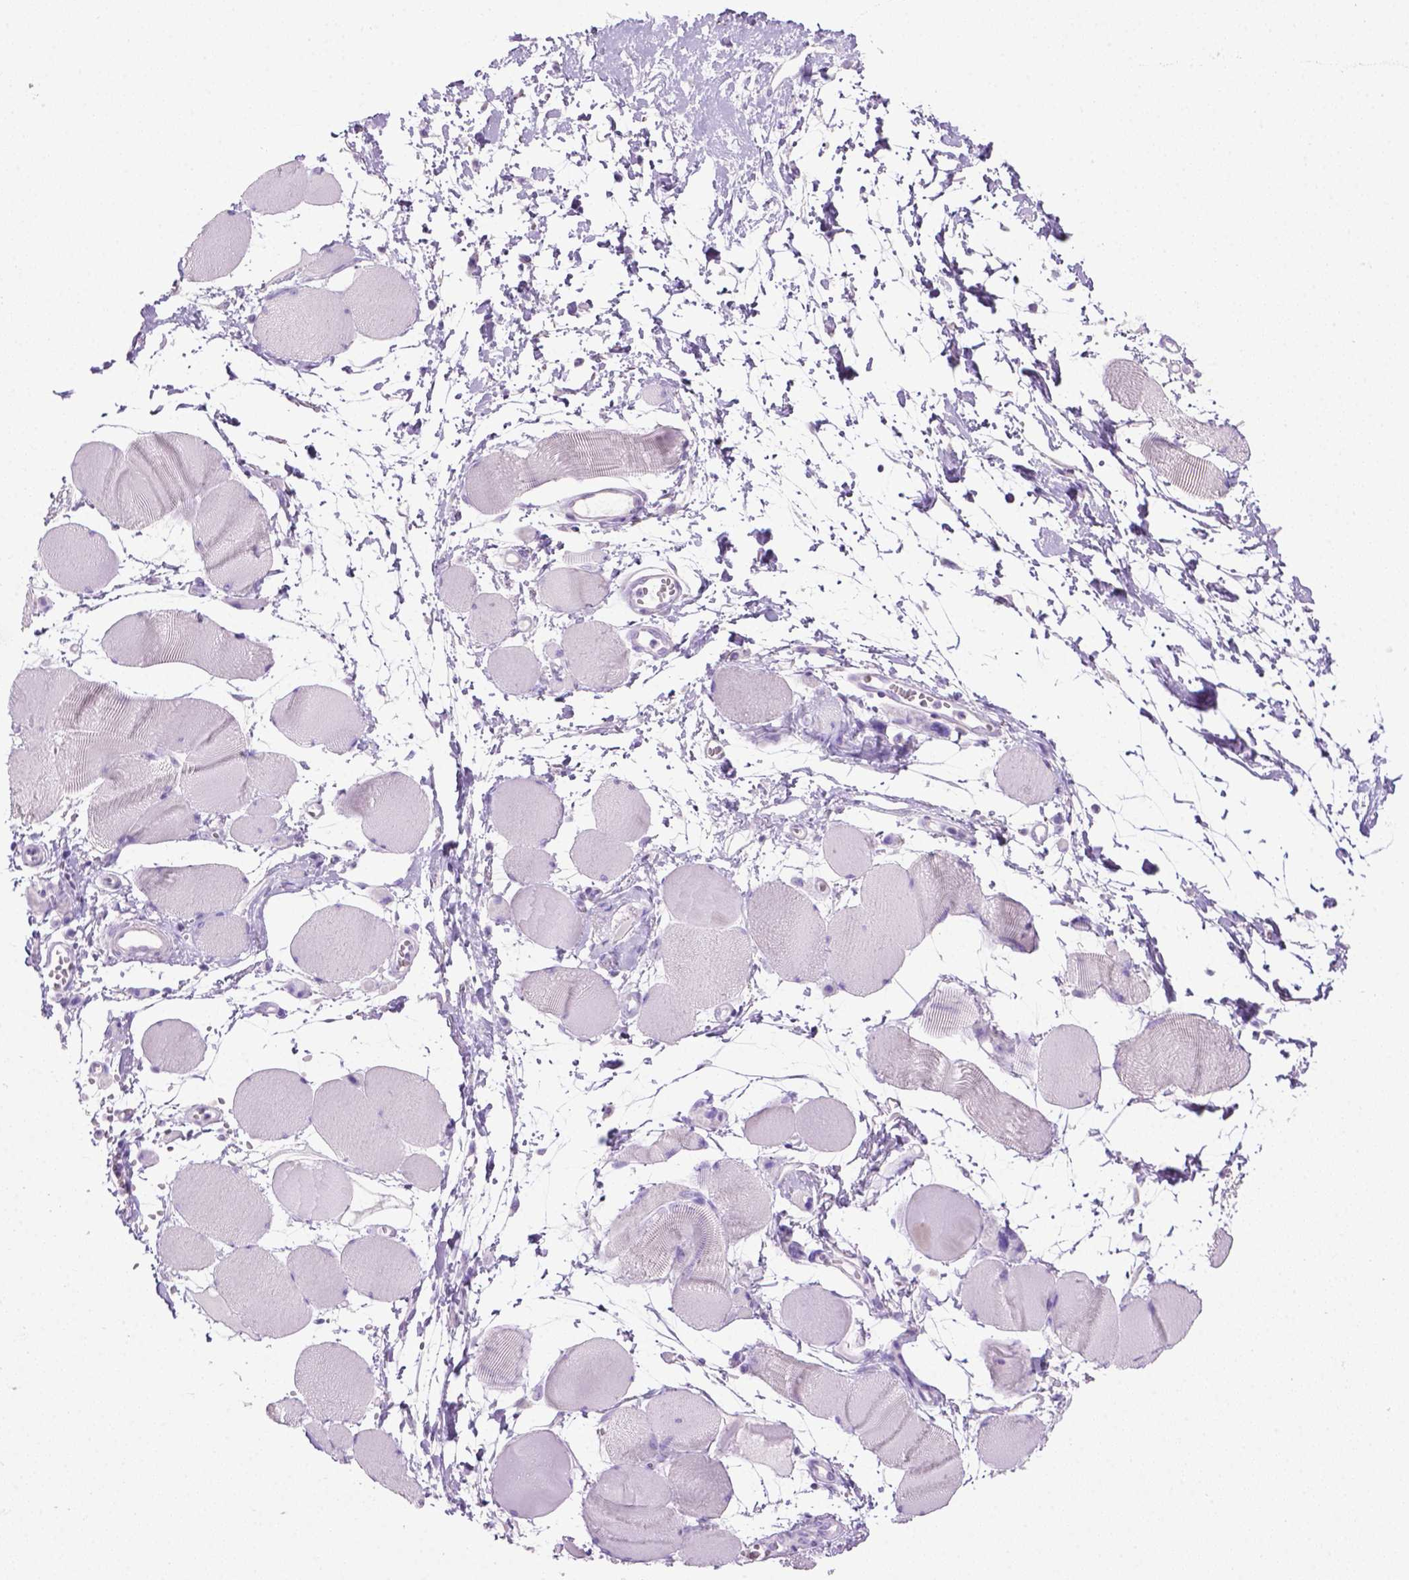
{"staining": {"intensity": "negative", "quantity": "none", "location": "none"}, "tissue": "skeletal muscle", "cell_type": "Myocytes", "image_type": "normal", "snomed": [{"axis": "morphology", "description": "Normal tissue, NOS"}, {"axis": "topography", "description": "Skeletal muscle"}], "caption": "Myocytes show no significant staining in unremarkable skeletal muscle. (Stains: DAB immunohistochemistry (IHC) with hematoxylin counter stain, Microscopy: brightfield microscopy at high magnification).", "gene": "LELP1", "patient": {"sex": "female", "age": 75}}